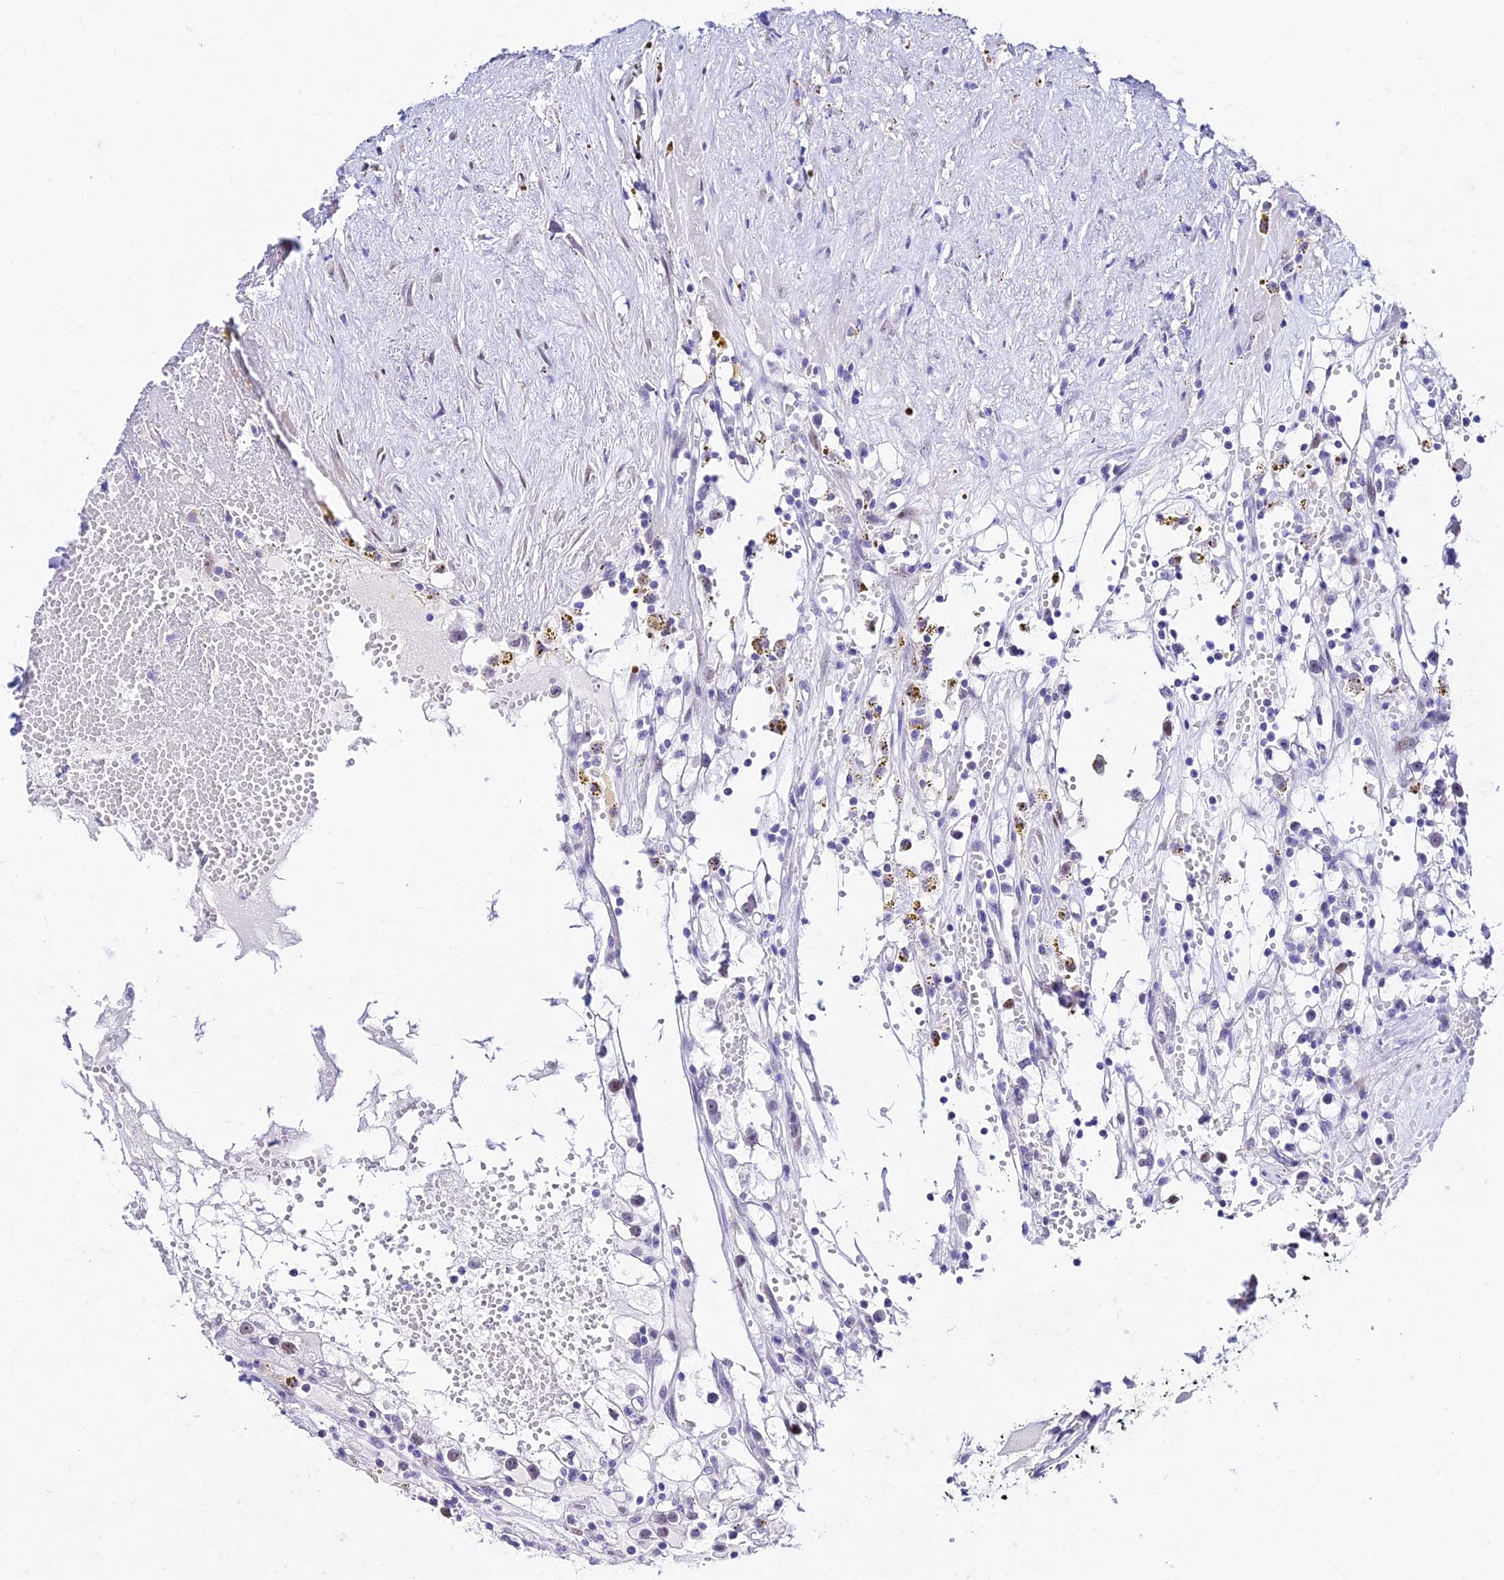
{"staining": {"intensity": "negative", "quantity": "none", "location": "none"}, "tissue": "renal cancer", "cell_type": "Tumor cells", "image_type": "cancer", "snomed": [{"axis": "morphology", "description": "Adenocarcinoma, NOS"}, {"axis": "topography", "description": "Kidney"}], "caption": "IHC histopathology image of renal cancer stained for a protein (brown), which exhibits no positivity in tumor cells.", "gene": "POFUT2", "patient": {"sex": "male", "age": 56}}